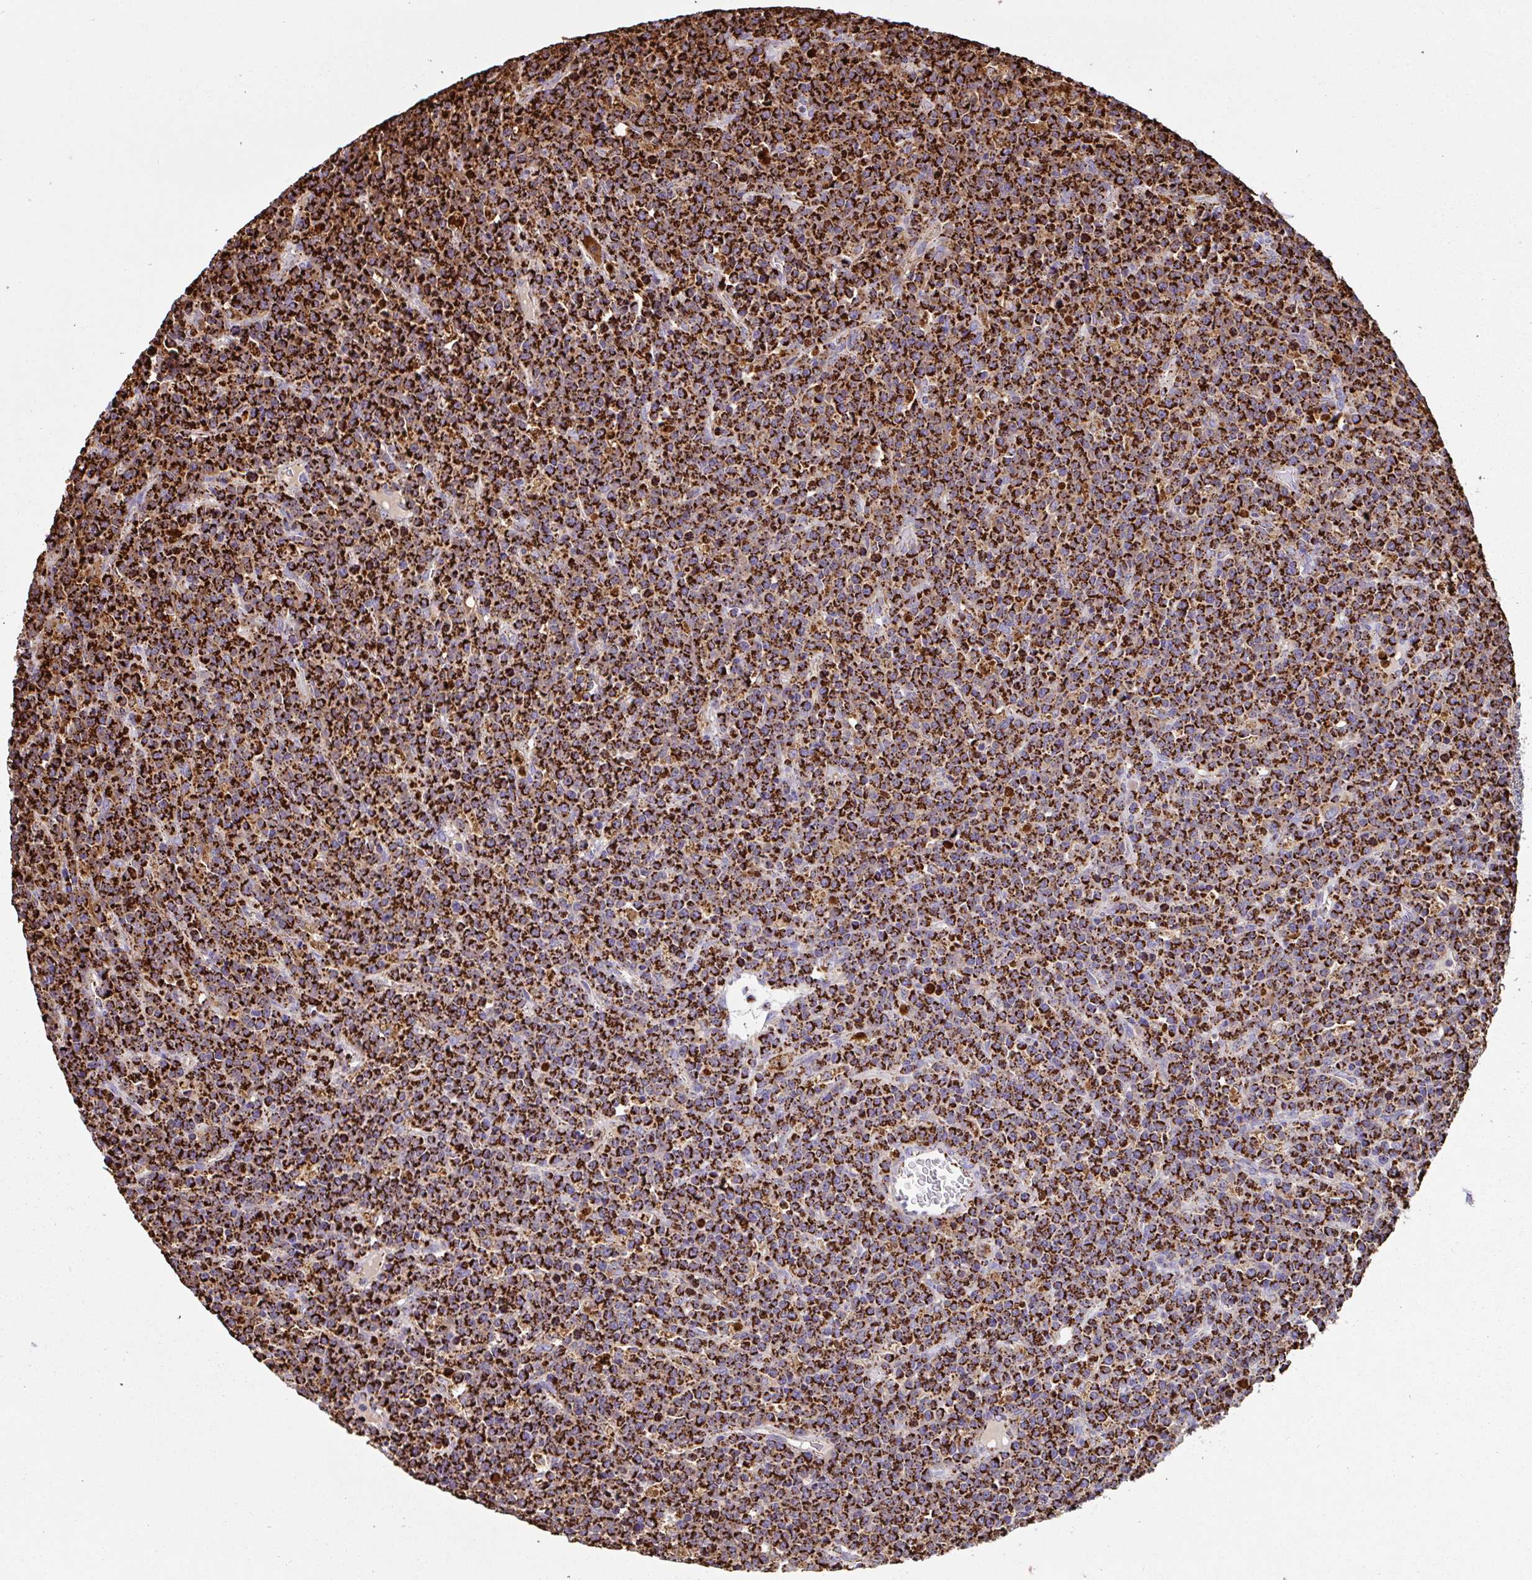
{"staining": {"intensity": "strong", "quantity": ">75%", "location": "cytoplasmic/membranous"}, "tissue": "lymphoma", "cell_type": "Tumor cells", "image_type": "cancer", "snomed": [{"axis": "morphology", "description": "Malignant lymphoma, non-Hodgkin's type, High grade"}, {"axis": "topography", "description": "Ovary"}], "caption": "High-grade malignant lymphoma, non-Hodgkin's type tissue shows strong cytoplasmic/membranous positivity in approximately >75% of tumor cells (DAB IHC, brown staining for protein, blue staining for nuclei).", "gene": "ANKRD33B", "patient": {"sex": "female", "age": 56}}